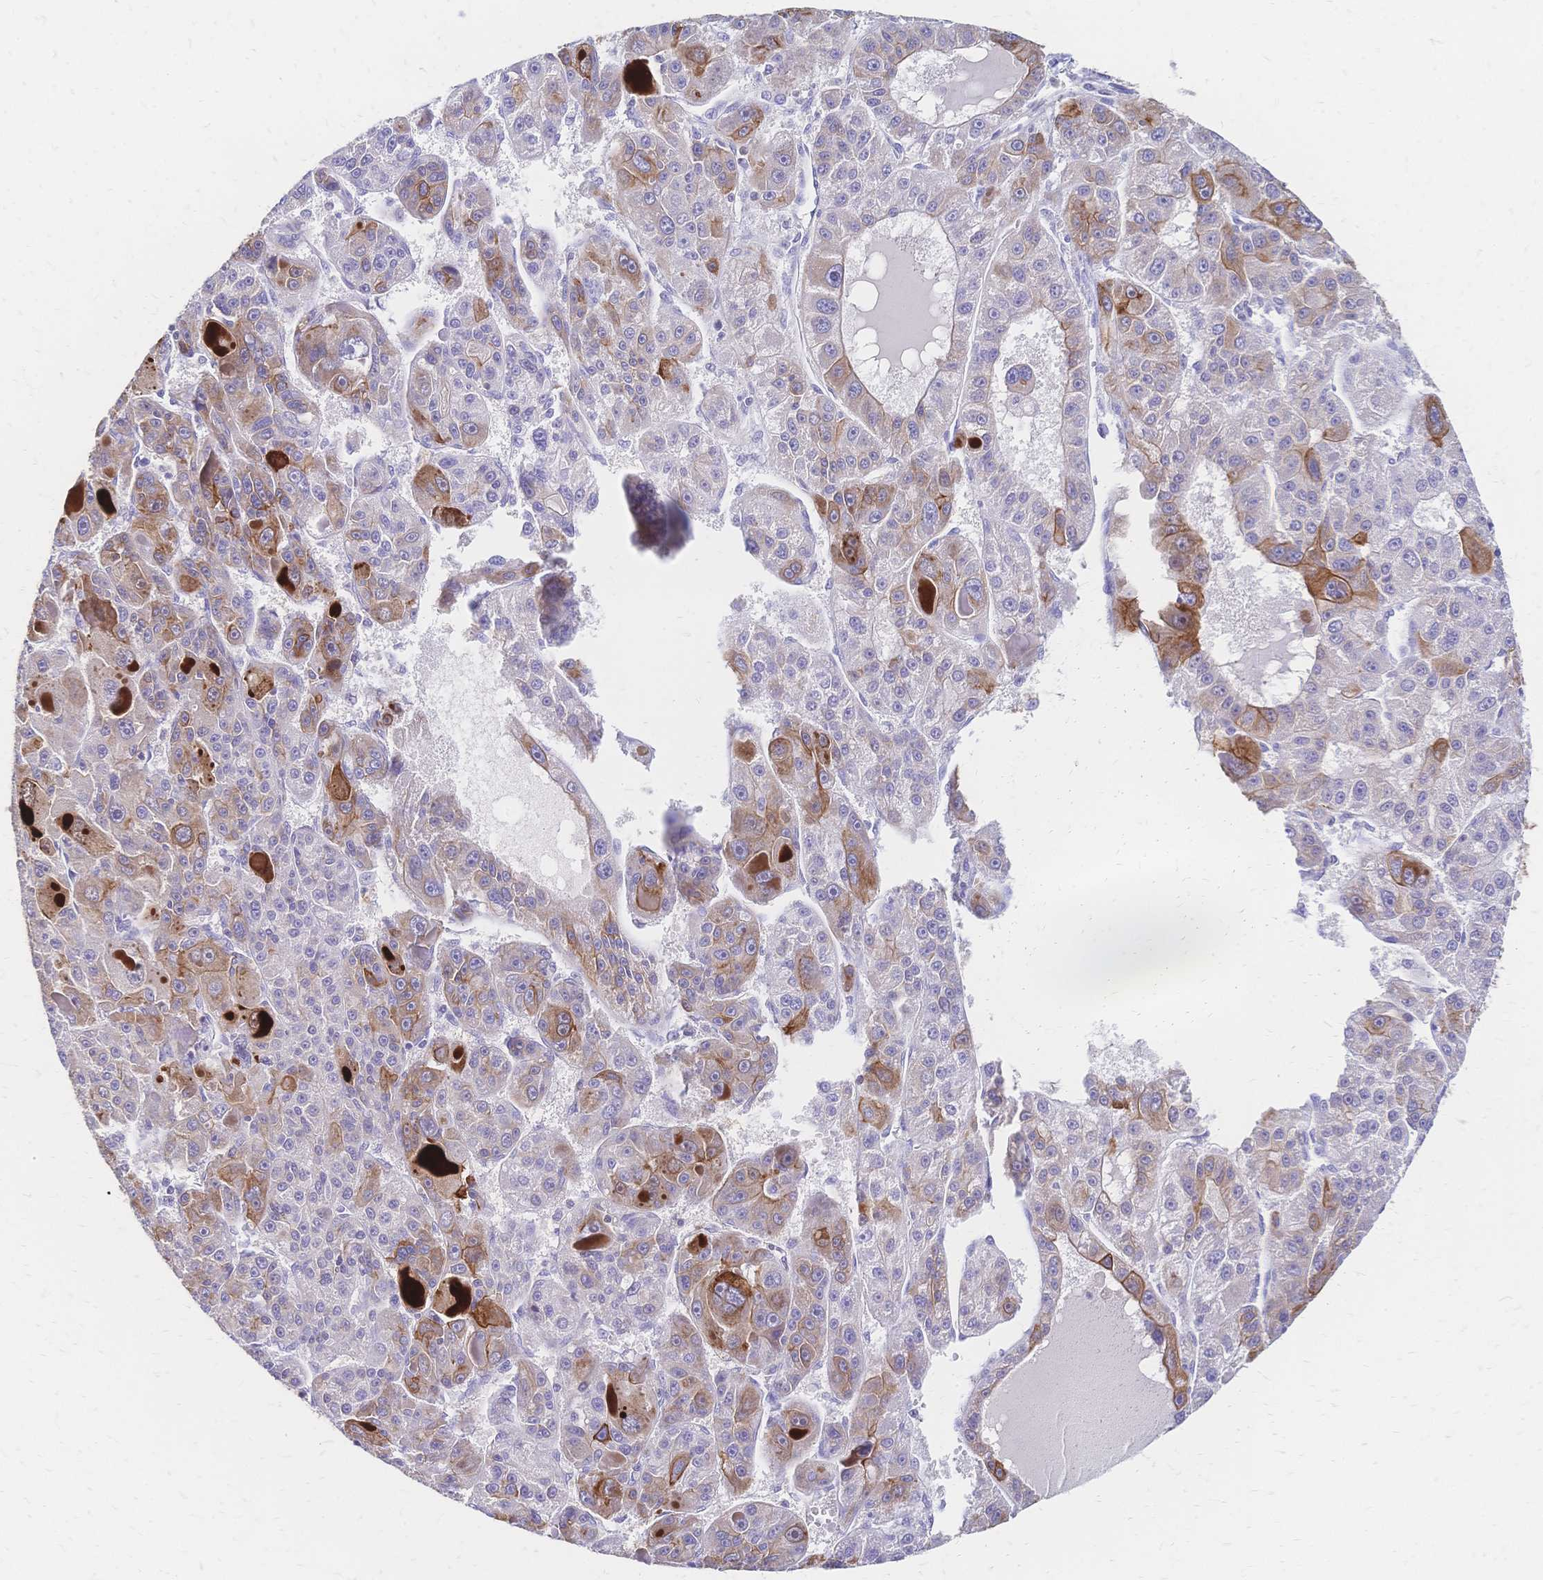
{"staining": {"intensity": "moderate", "quantity": "25%-75%", "location": "cytoplasmic/membranous"}, "tissue": "liver cancer", "cell_type": "Tumor cells", "image_type": "cancer", "snomed": [{"axis": "morphology", "description": "Carcinoma, Hepatocellular, NOS"}, {"axis": "topography", "description": "Liver"}], "caption": "Immunohistochemistry (DAB (3,3'-diaminobenzidine)) staining of liver hepatocellular carcinoma reveals moderate cytoplasmic/membranous protein positivity in about 25%-75% of tumor cells.", "gene": "DTNB", "patient": {"sex": "male", "age": 76}}